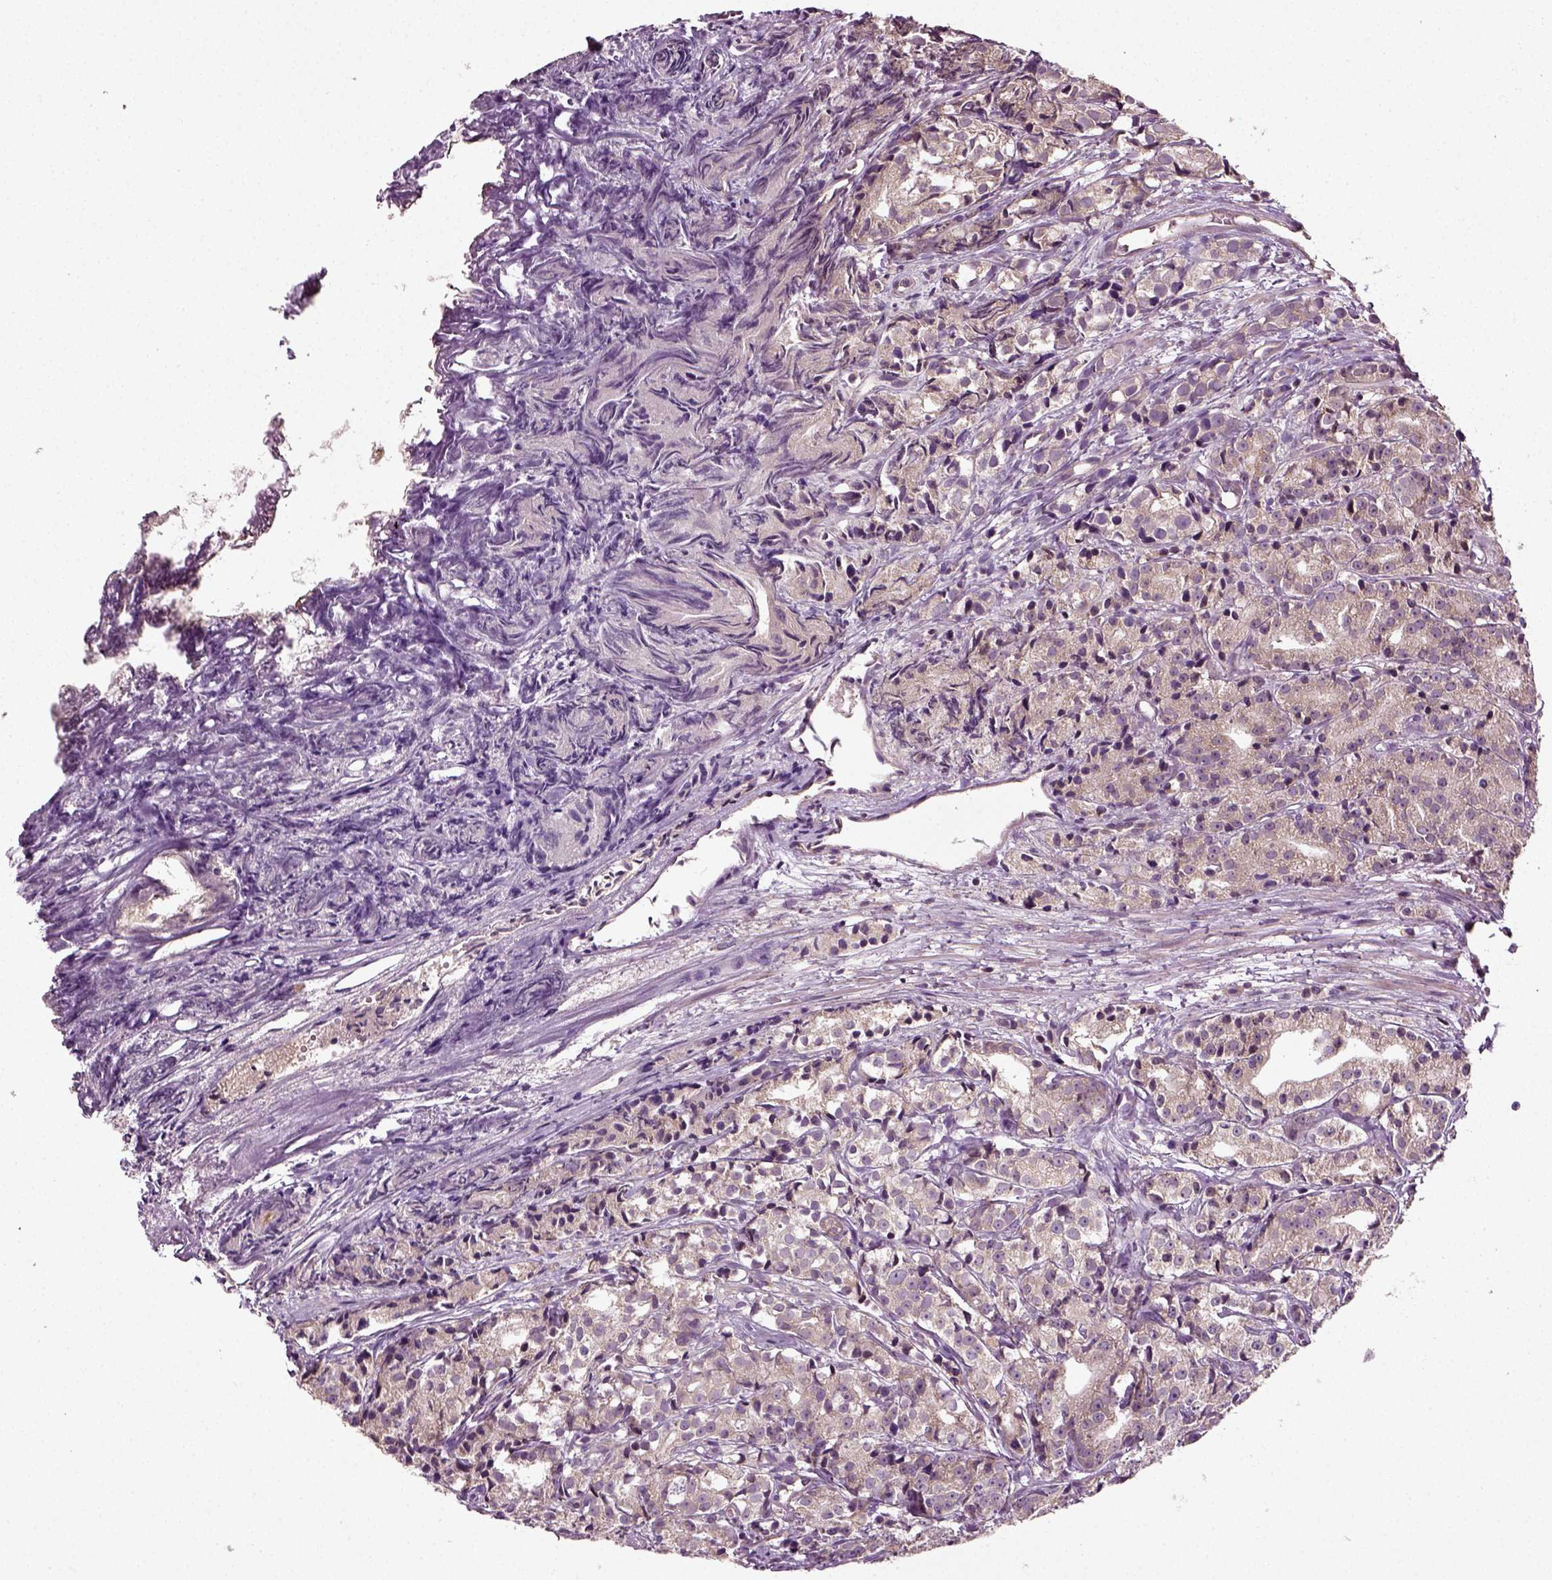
{"staining": {"intensity": "weak", "quantity": "25%-75%", "location": "cytoplasmic/membranous"}, "tissue": "prostate cancer", "cell_type": "Tumor cells", "image_type": "cancer", "snomed": [{"axis": "morphology", "description": "Adenocarcinoma, Medium grade"}, {"axis": "topography", "description": "Prostate"}], "caption": "Protein staining by immunohistochemistry reveals weak cytoplasmic/membranous staining in approximately 25%-75% of tumor cells in adenocarcinoma (medium-grade) (prostate).", "gene": "ERV3-1", "patient": {"sex": "male", "age": 74}}